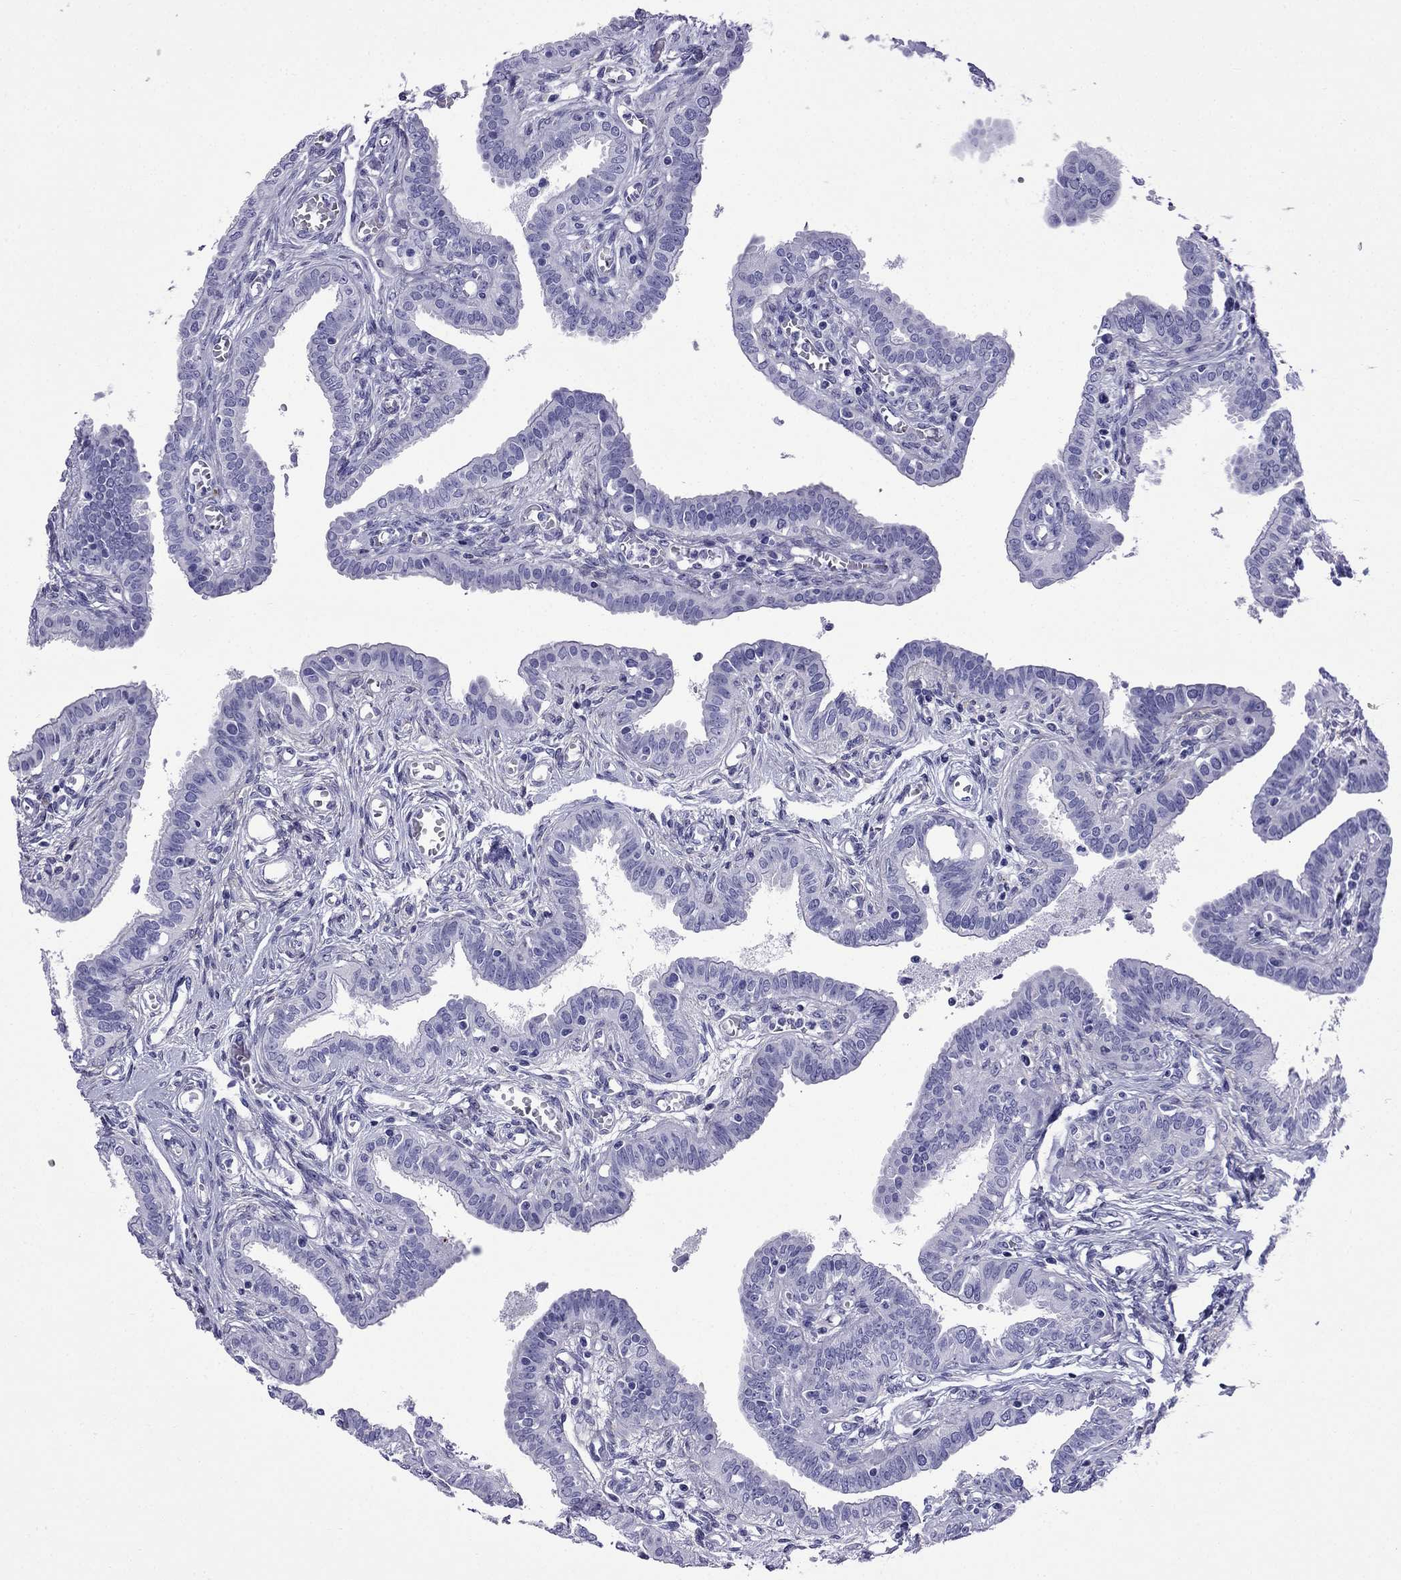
{"staining": {"intensity": "negative", "quantity": "none", "location": "none"}, "tissue": "fallopian tube", "cell_type": "Glandular cells", "image_type": "normal", "snomed": [{"axis": "morphology", "description": "Normal tissue, NOS"}, {"axis": "morphology", "description": "Carcinoma, endometroid"}, {"axis": "topography", "description": "Fallopian tube"}, {"axis": "topography", "description": "Ovary"}], "caption": "This photomicrograph is of benign fallopian tube stained with immunohistochemistry (IHC) to label a protein in brown with the nuclei are counter-stained blue. There is no positivity in glandular cells. The staining is performed using DAB brown chromogen with nuclei counter-stained in using hematoxylin.", "gene": "ARR3", "patient": {"sex": "female", "age": 42}}